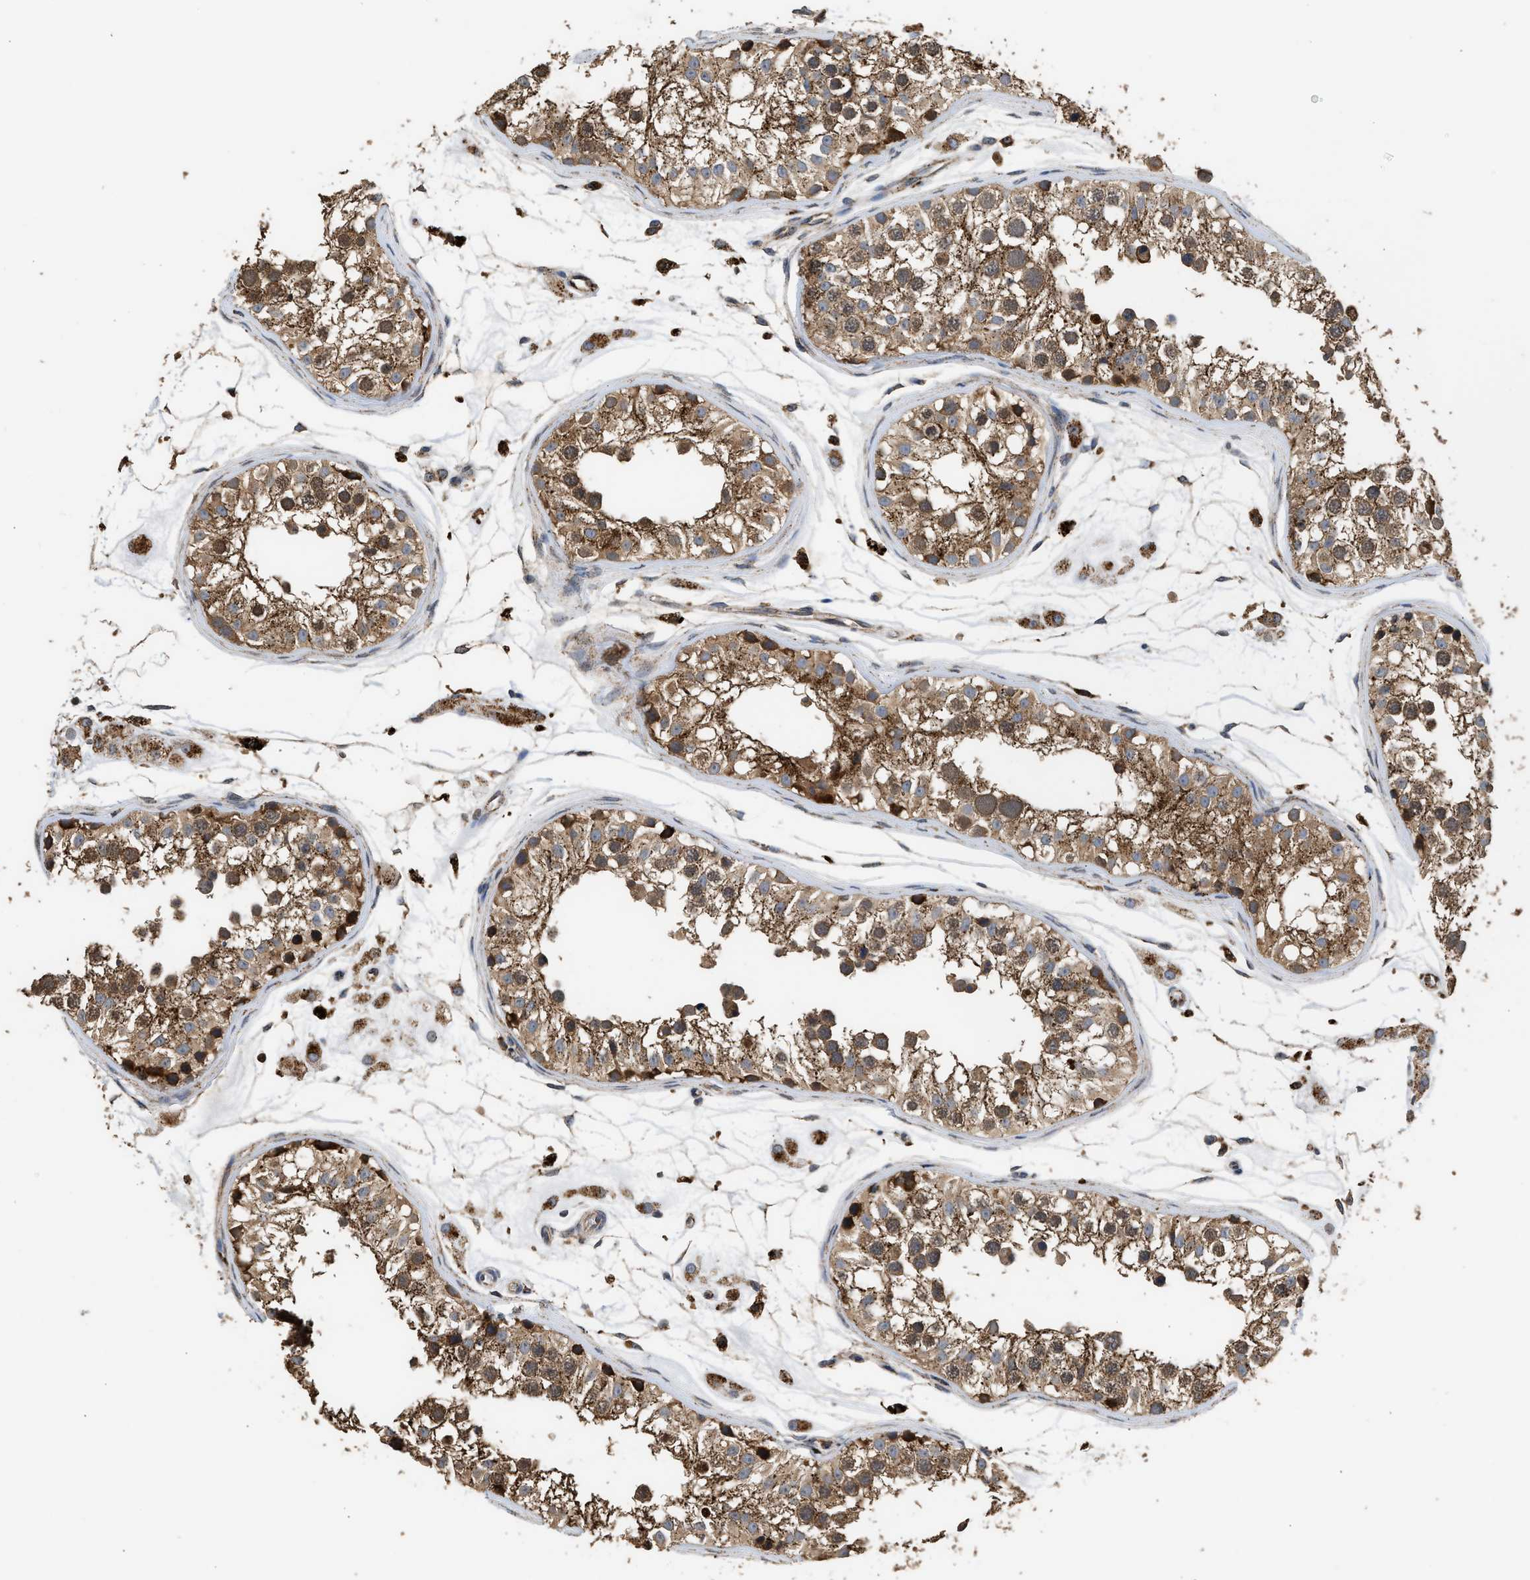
{"staining": {"intensity": "moderate", "quantity": ">75%", "location": "cytoplasmic/membranous"}, "tissue": "testis", "cell_type": "Cells in seminiferous ducts", "image_type": "normal", "snomed": [{"axis": "morphology", "description": "Normal tissue, NOS"}, {"axis": "morphology", "description": "Adenocarcinoma, metastatic, NOS"}, {"axis": "topography", "description": "Testis"}], "caption": "High-power microscopy captured an IHC histopathology image of benign testis, revealing moderate cytoplasmic/membranous staining in about >75% of cells in seminiferous ducts.", "gene": "CTSV", "patient": {"sex": "male", "age": 26}}